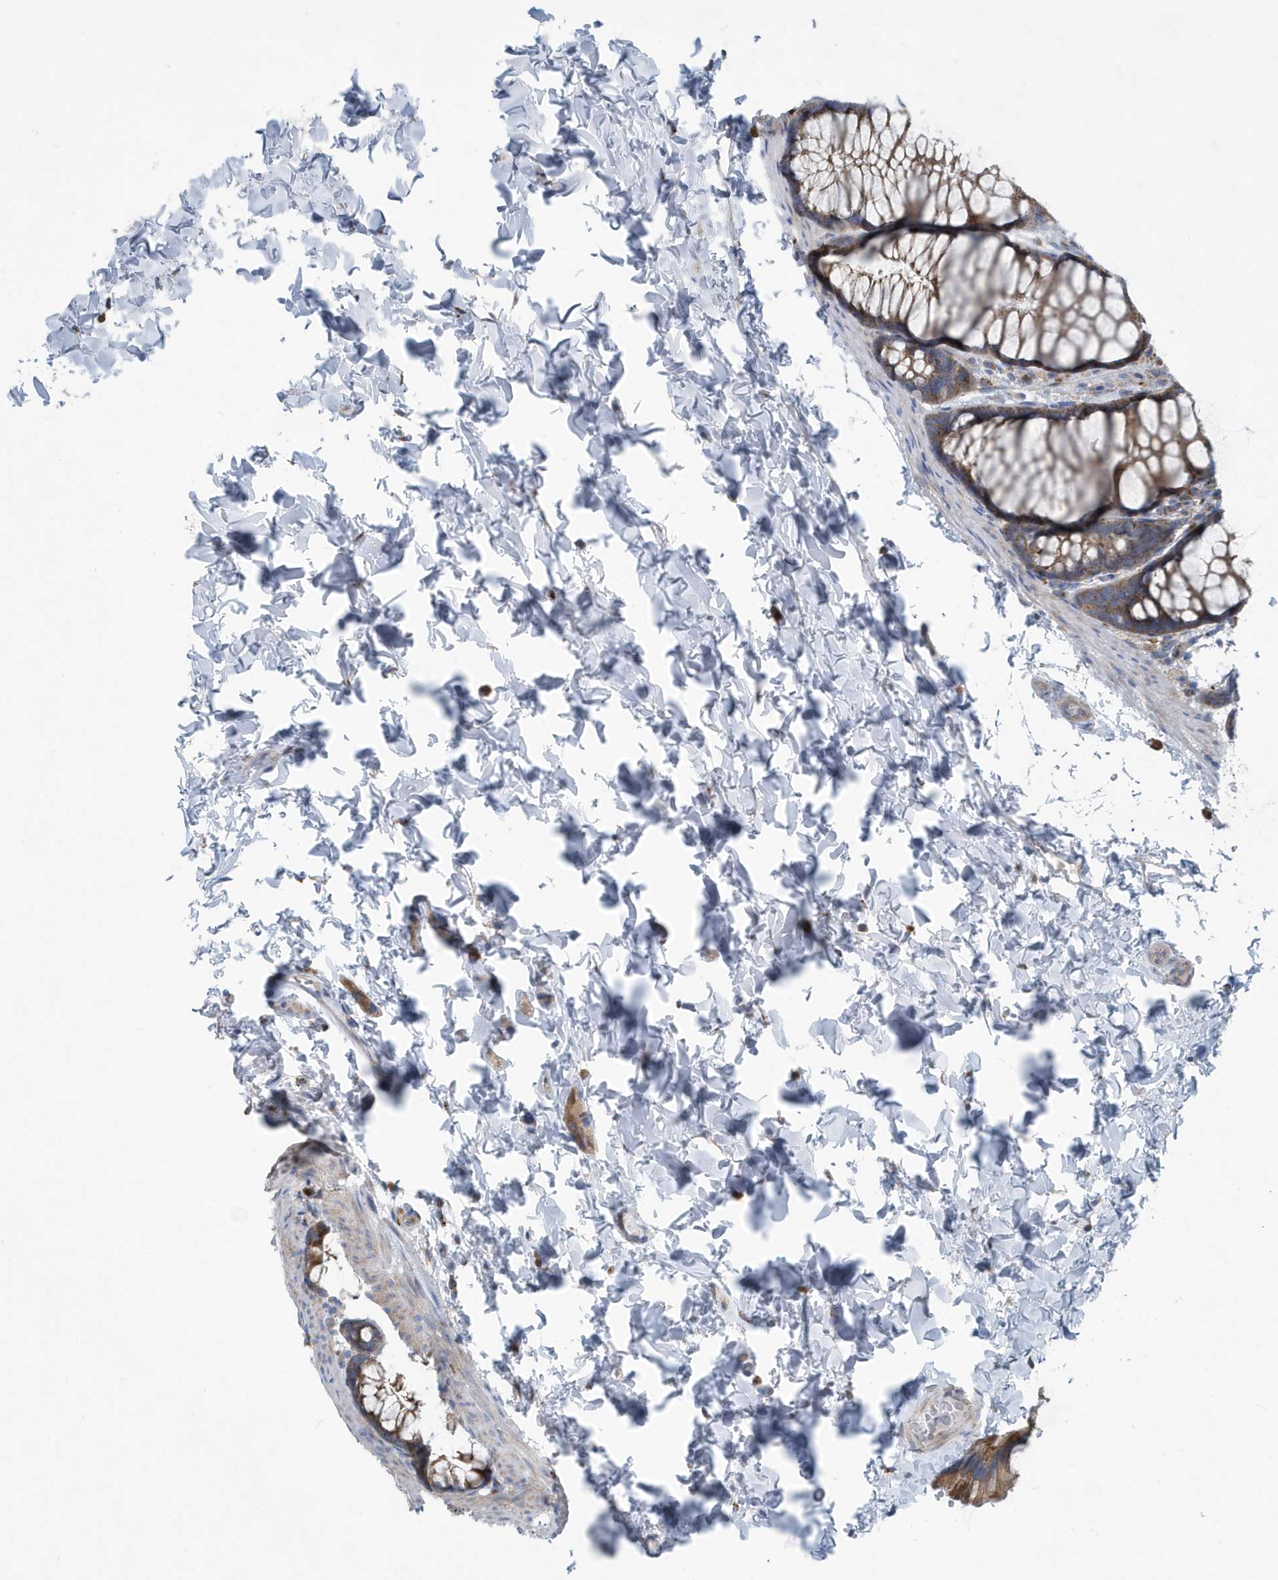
{"staining": {"intensity": "negative", "quantity": "none", "location": "none"}, "tissue": "colon", "cell_type": "Endothelial cells", "image_type": "normal", "snomed": [{"axis": "morphology", "description": "Normal tissue, NOS"}, {"axis": "topography", "description": "Colon"}], "caption": "Immunohistochemical staining of normal colon exhibits no significant staining in endothelial cells.", "gene": "PPM1M", "patient": {"sex": "male", "age": 47}}